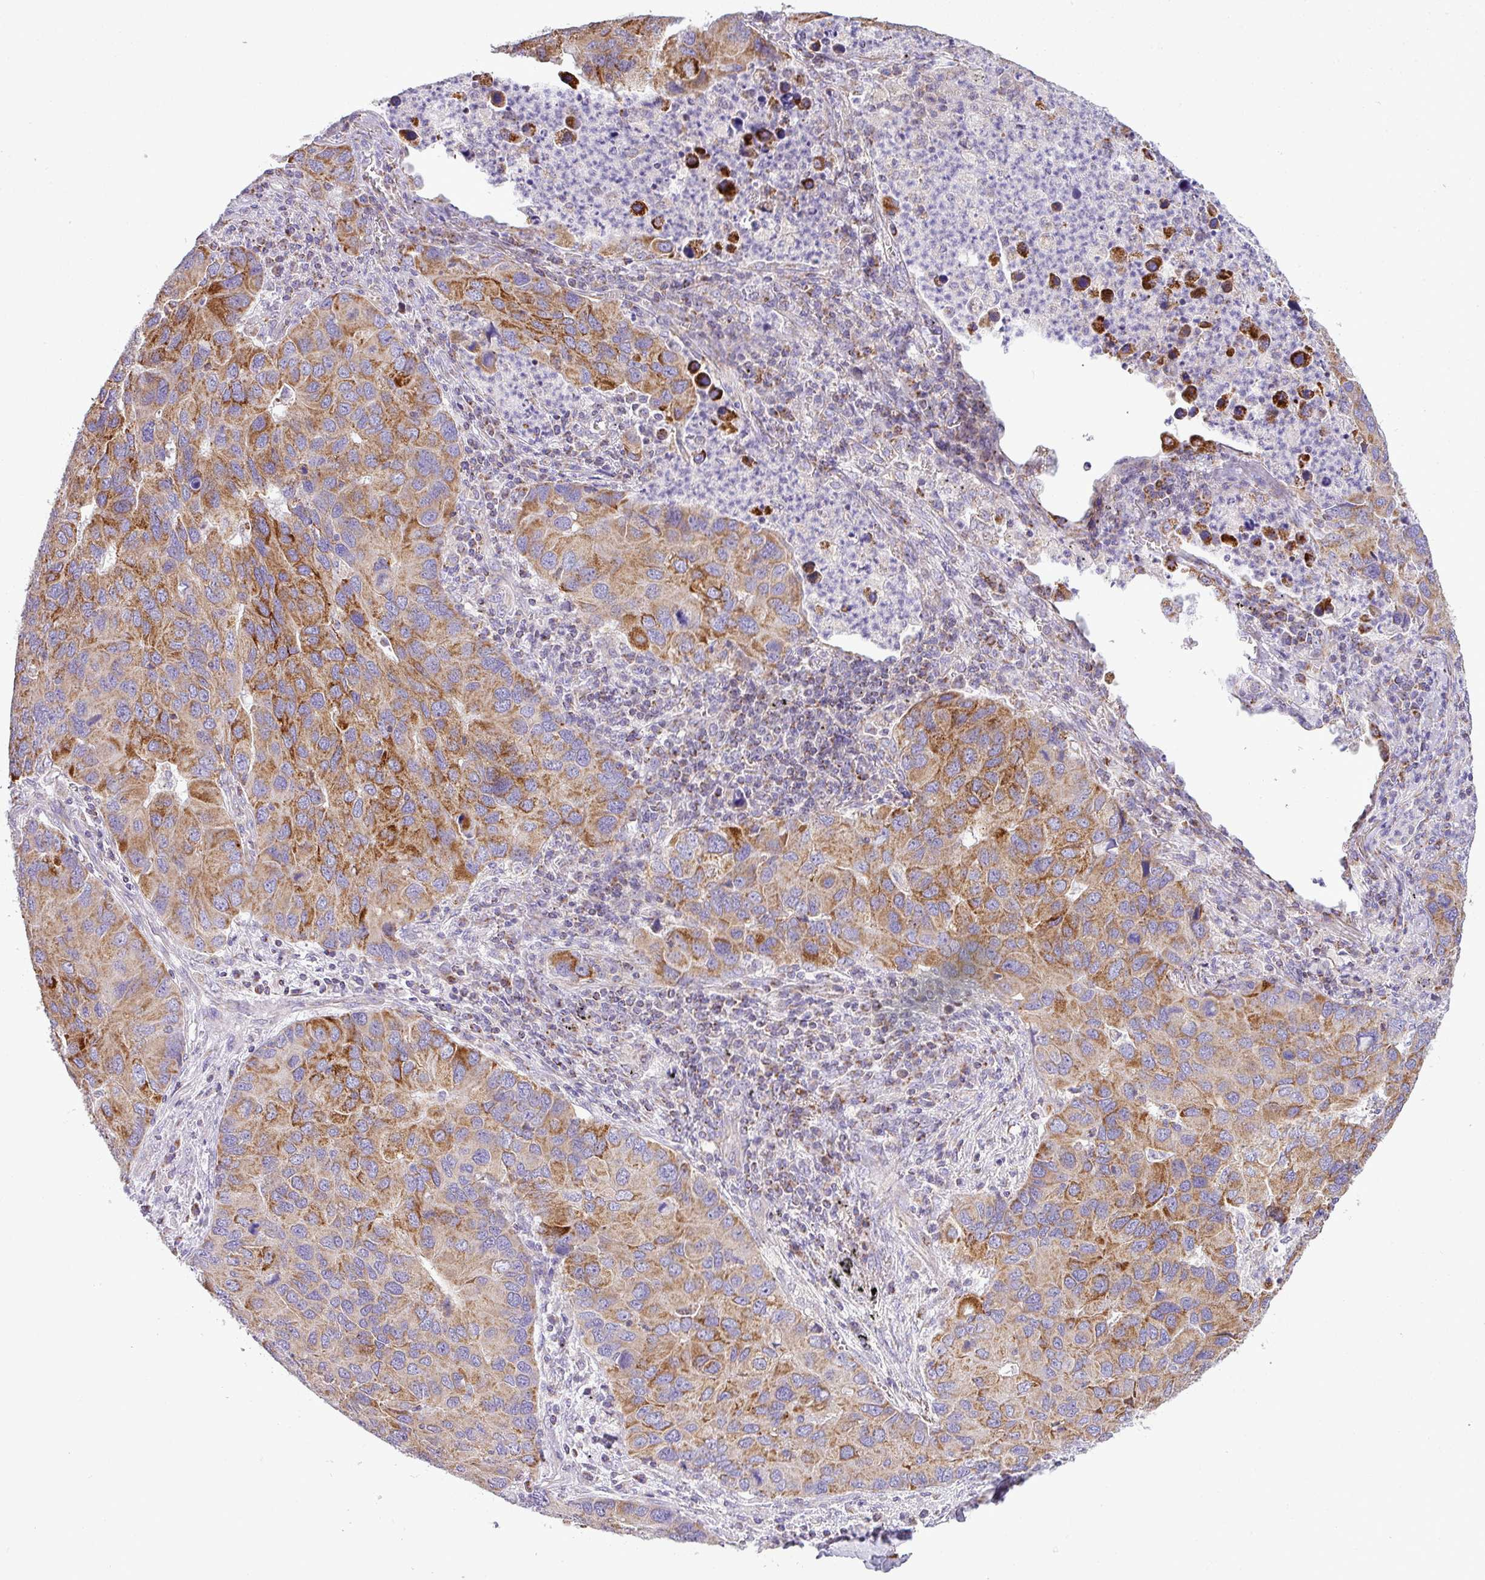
{"staining": {"intensity": "moderate", "quantity": ">75%", "location": "cytoplasmic/membranous"}, "tissue": "lung cancer", "cell_type": "Tumor cells", "image_type": "cancer", "snomed": [{"axis": "morphology", "description": "Aneuploidy"}, {"axis": "morphology", "description": "Adenocarcinoma, NOS"}, {"axis": "topography", "description": "Lymph node"}, {"axis": "topography", "description": "Lung"}], "caption": "DAB (3,3'-diaminobenzidine) immunohistochemical staining of lung cancer reveals moderate cytoplasmic/membranous protein positivity in approximately >75% of tumor cells.", "gene": "ZNF81", "patient": {"sex": "female", "age": 74}}